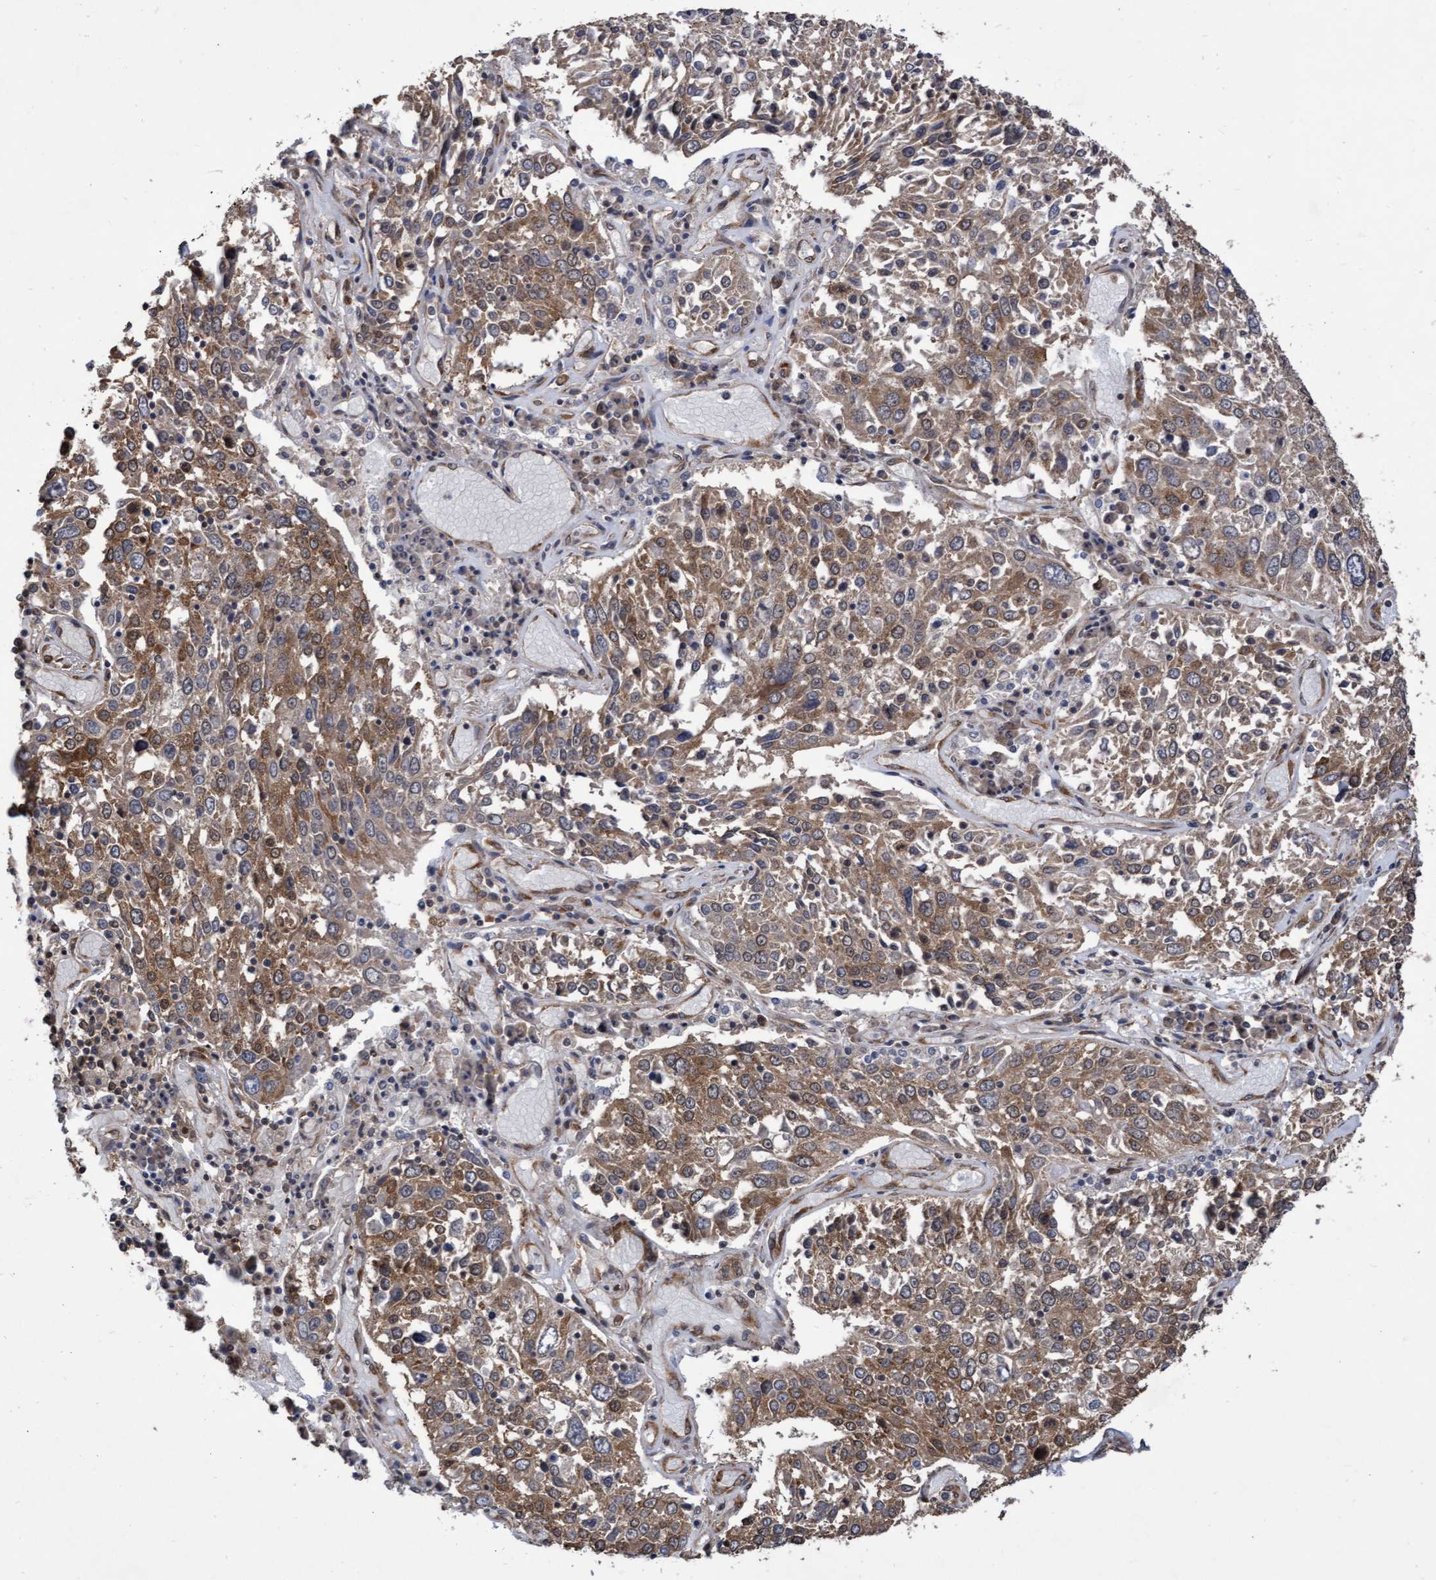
{"staining": {"intensity": "moderate", "quantity": ">75%", "location": "cytoplasmic/membranous"}, "tissue": "lung cancer", "cell_type": "Tumor cells", "image_type": "cancer", "snomed": [{"axis": "morphology", "description": "Squamous cell carcinoma, NOS"}, {"axis": "topography", "description": "Lung"}], "caption": "Squamous cell carcinoma (lung) tissue demonstrates moderate cytoplasmic/membranous staining in approximately >75% of tumor cells, visualized by immunohistochemistry.", "gene": "ABCF2", "patient": {"sex": "male", "age": 65}}